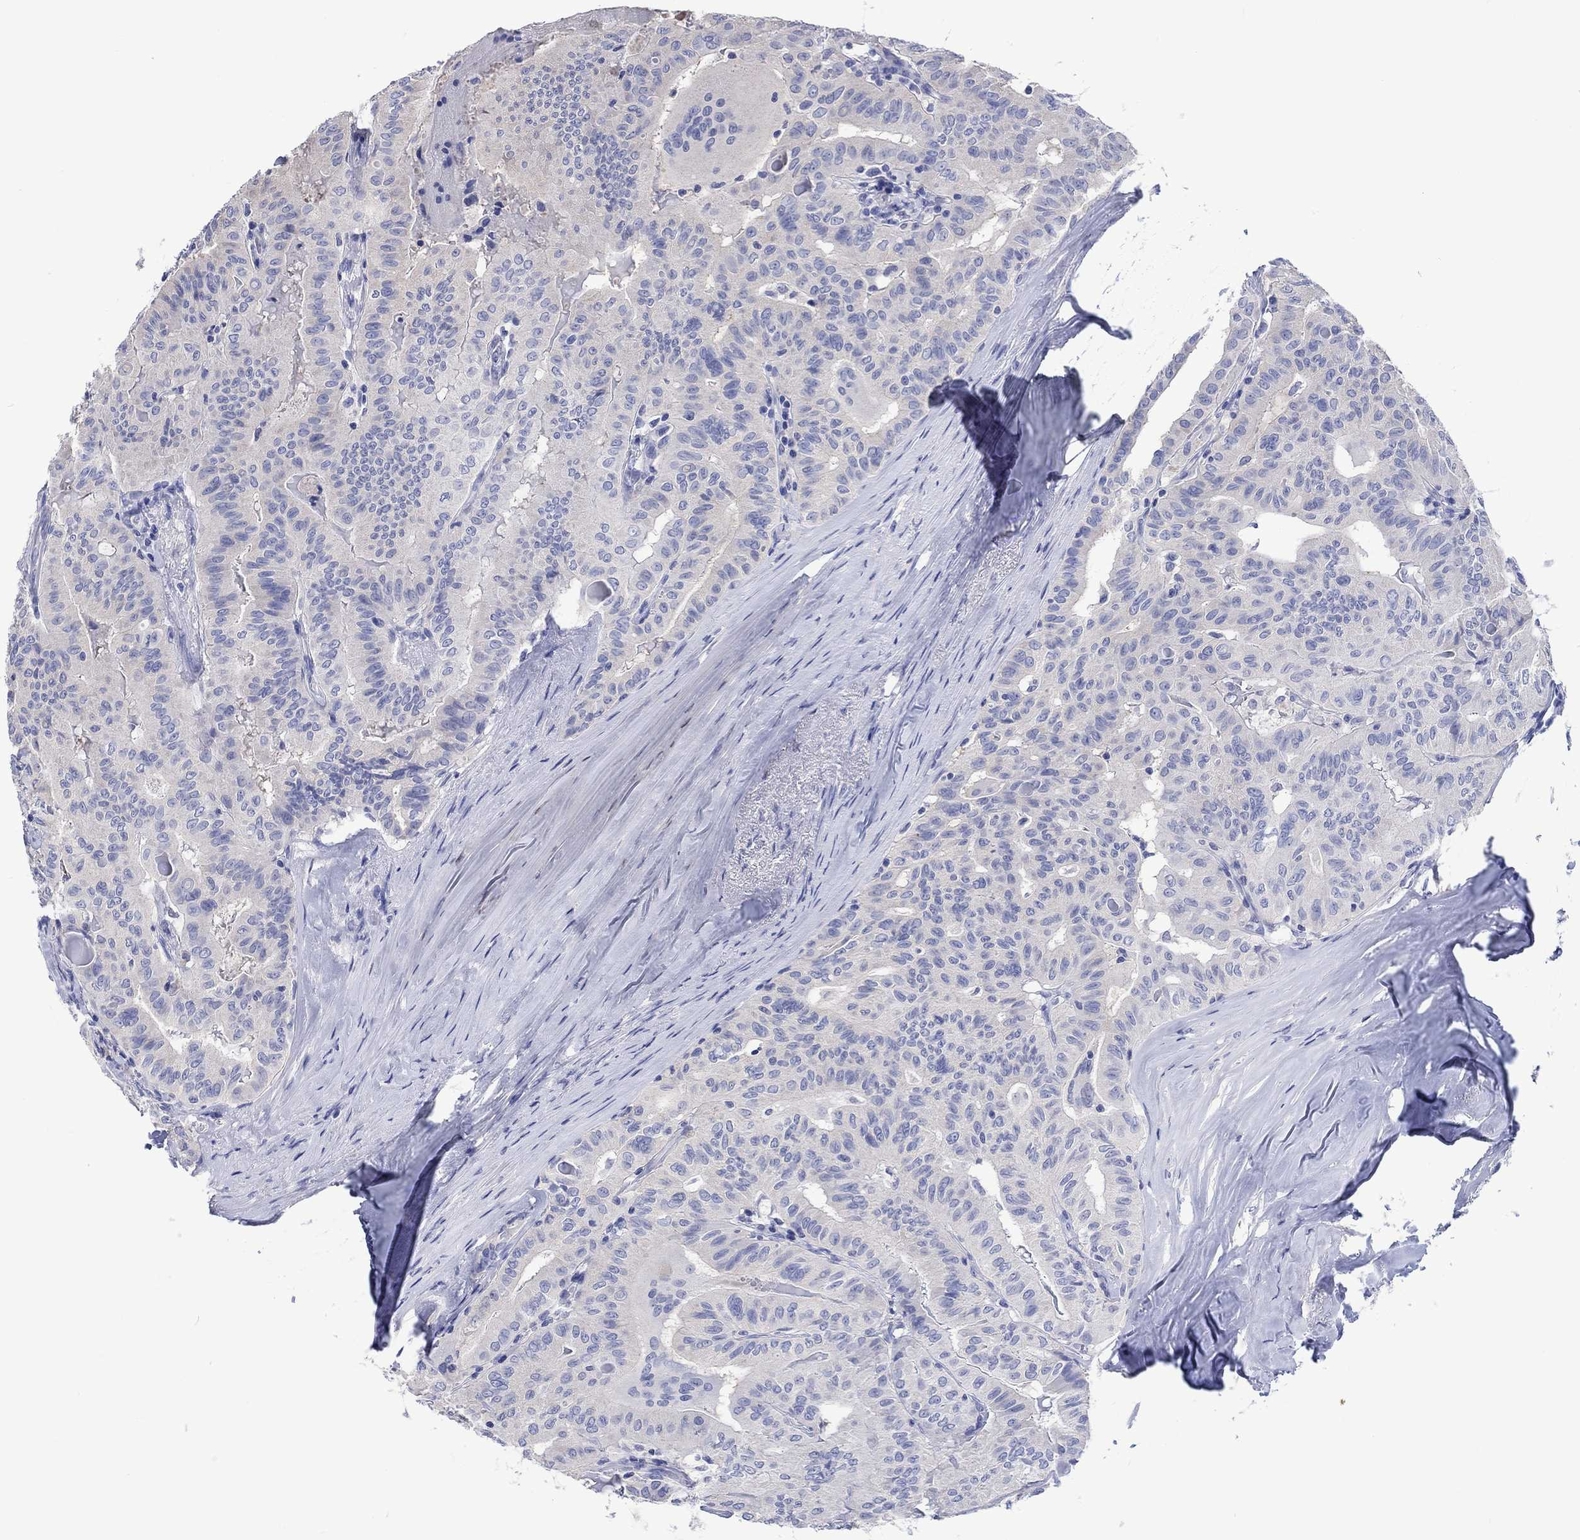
{"staining": {"intensity": "negative", "quantity": "none", "location": "none"}, "tissue": "thyroid cancer", "cell_type": "Tumor cells", "image_type": "cancer", "snomed": [{"axis": "morphology", "description": "Papillary adenocarcinoma, NOS"}, {"axis": "topography", "description": "Thyroid gland"}], "caption": "This is a photomicrograph of immunohistochemistry staining of thyroid cancer (papillary adenocarcinoma), which shows no positivity in tumor cells.", "gene": "TOMM20L", "patient": {"sex": "female", "age": 68}}